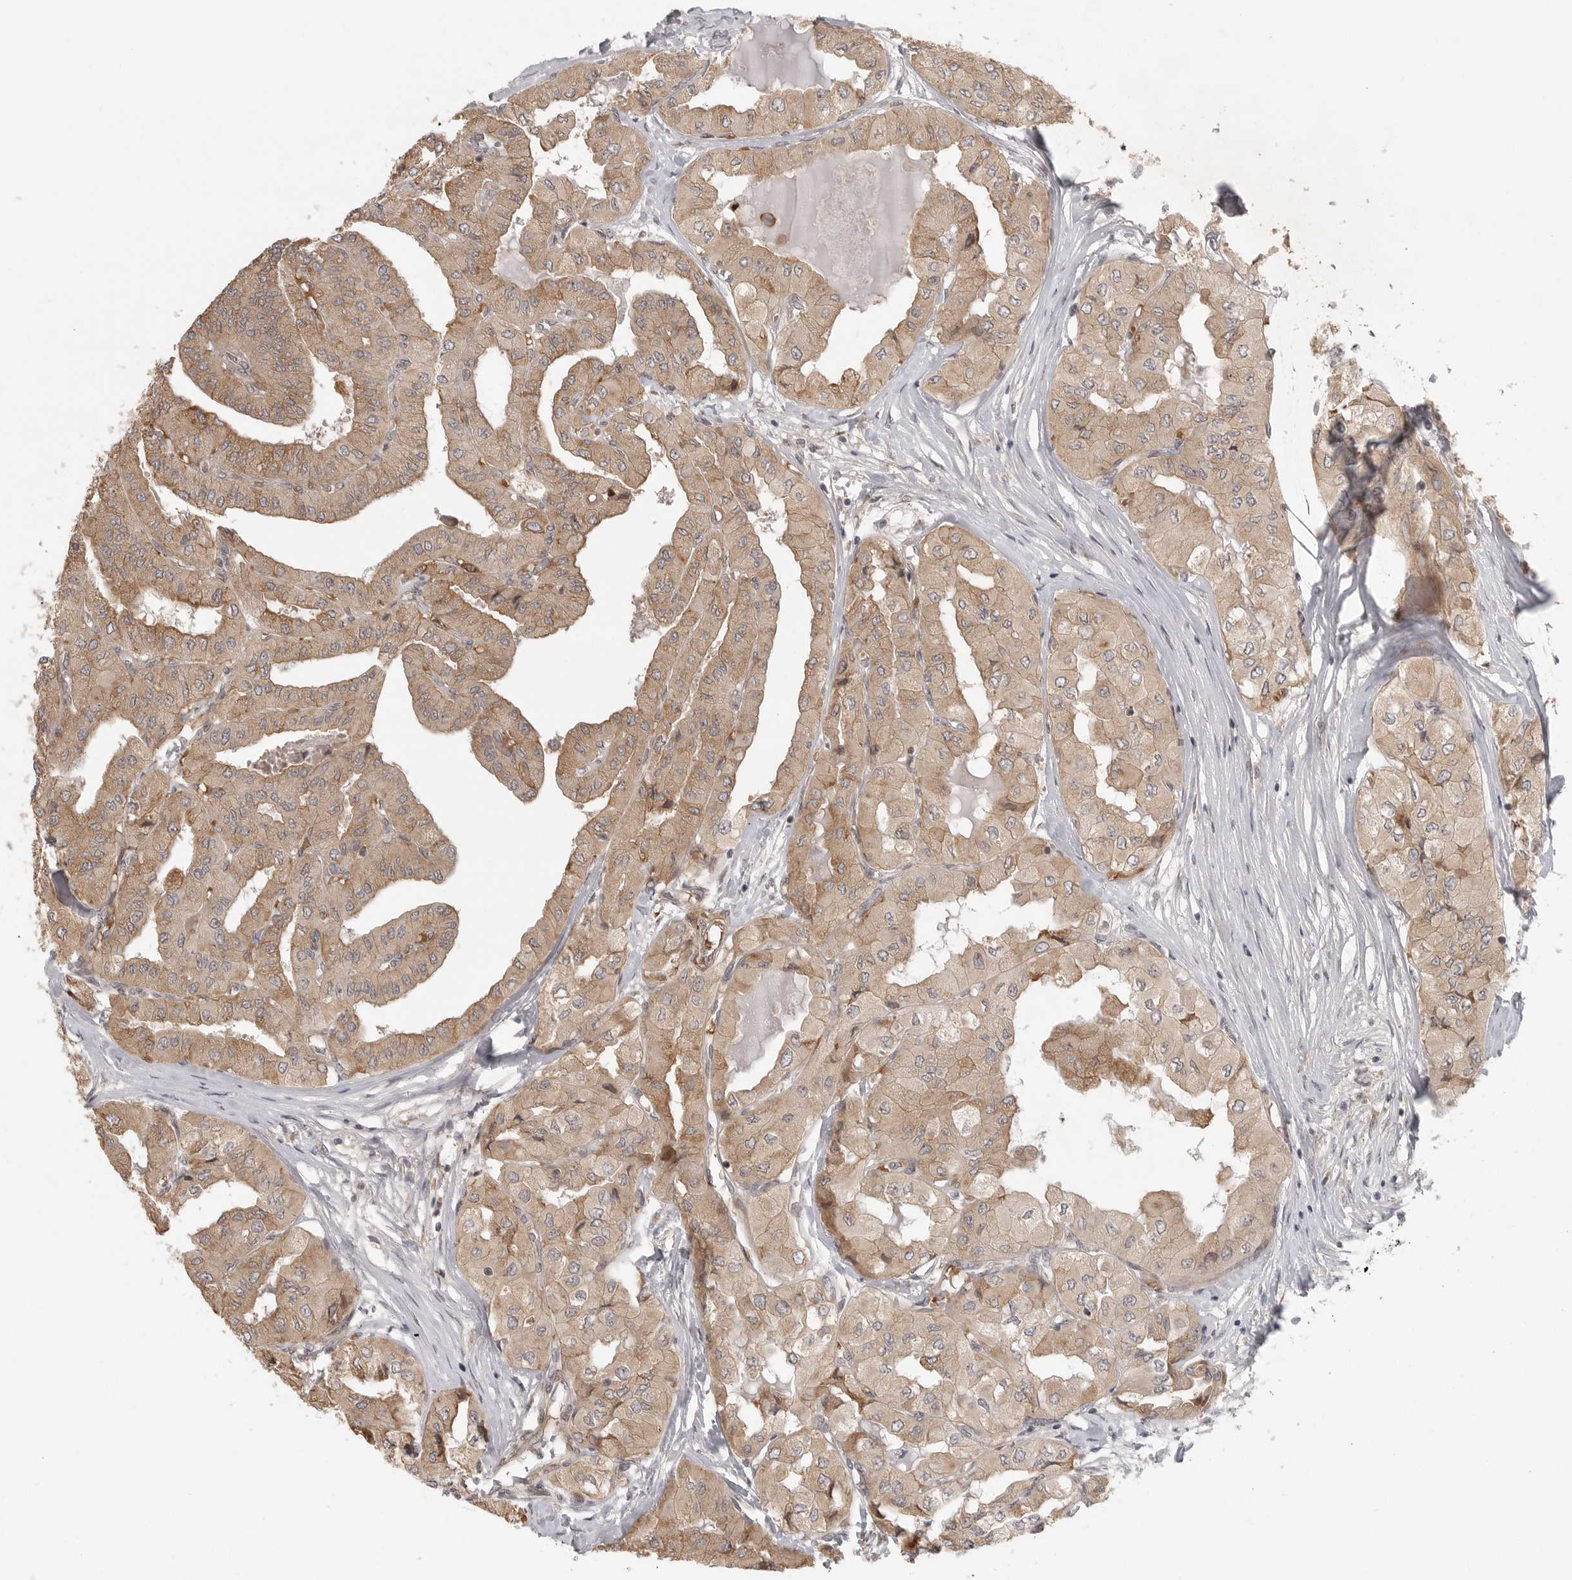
{"staining": {"intensity": "moderate", "quantity": ">75%", "location": "cytoplasmic/membranous"}, "tissue": "thyroid cancer", "cell_type": "Tumor cells", "image_type": "cancer", "snomed": [{"axis": "morphology", "description": "Papillary adenocarcinoma, NOS"}, {"axis": "topography", "description": "Thyroid gland"}], "caption": "IHC of thyroid cancer reveals medium levels of moderate cytoplasmic/membranous expression in approximately >75% of tumor cells. (brown staining indicates protein expression, while blue staining denotes nuclei).", "gene": "CCPG1", "patient": {"sex": "female", "age": 59}}